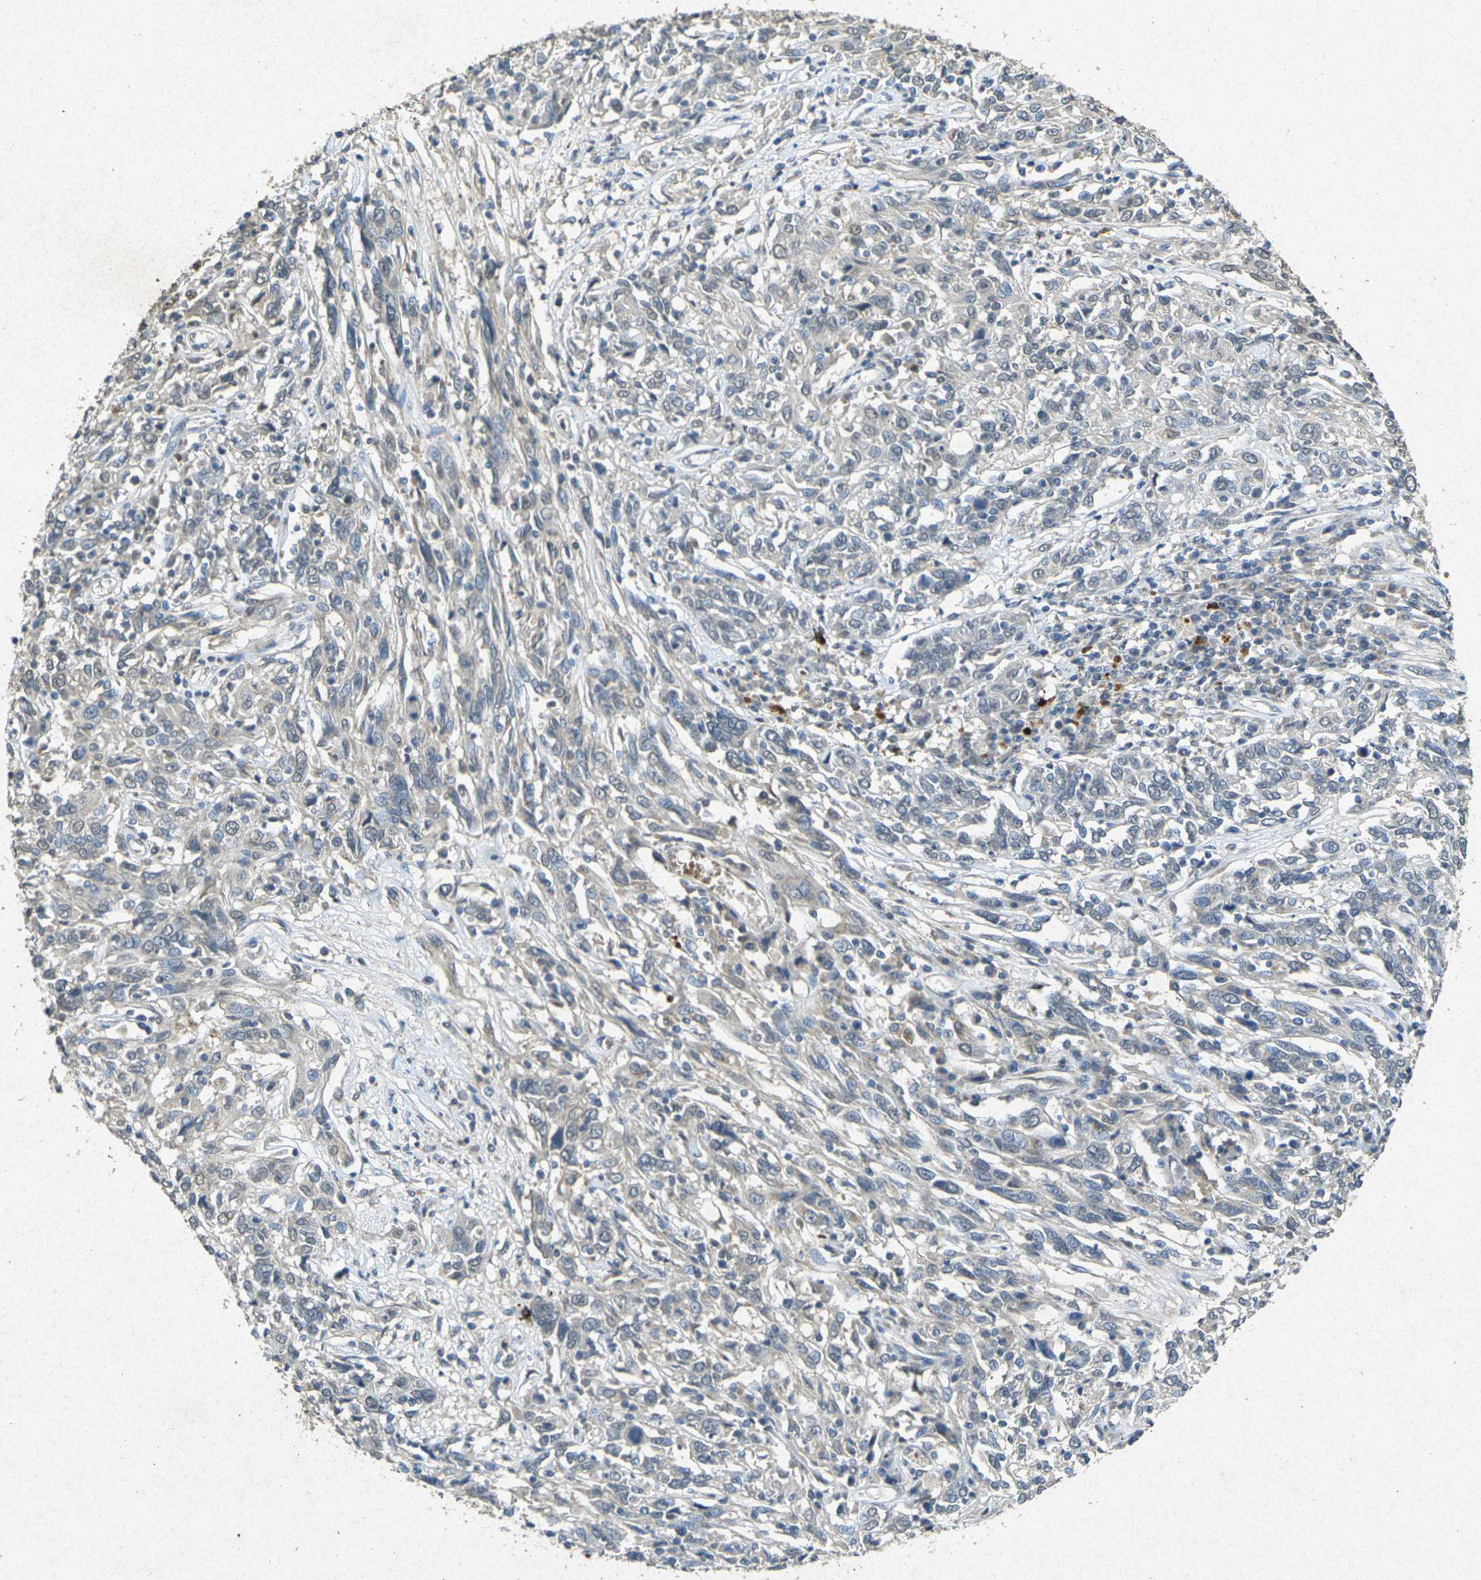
{"staining": {"intensity": "weak", "quantity": "25%-75%", "location": "cytoplasmic/membranous"}, "tissue": "cervical cancer", "cell_type": "Tumor cells", "image_type": "cancer", "snomed": [{"axis": "morphology", "description": "Squamous cell carcinoma, NOS"}, {"axis": "topography", "description": "Cervix"}], "caption": "Squamous cell carcinoma (cervical) stained with a protein marker displays weak staining in tumor cells.", "gene": "RGMA", "patient": {"sex": "female", "age": 46}}